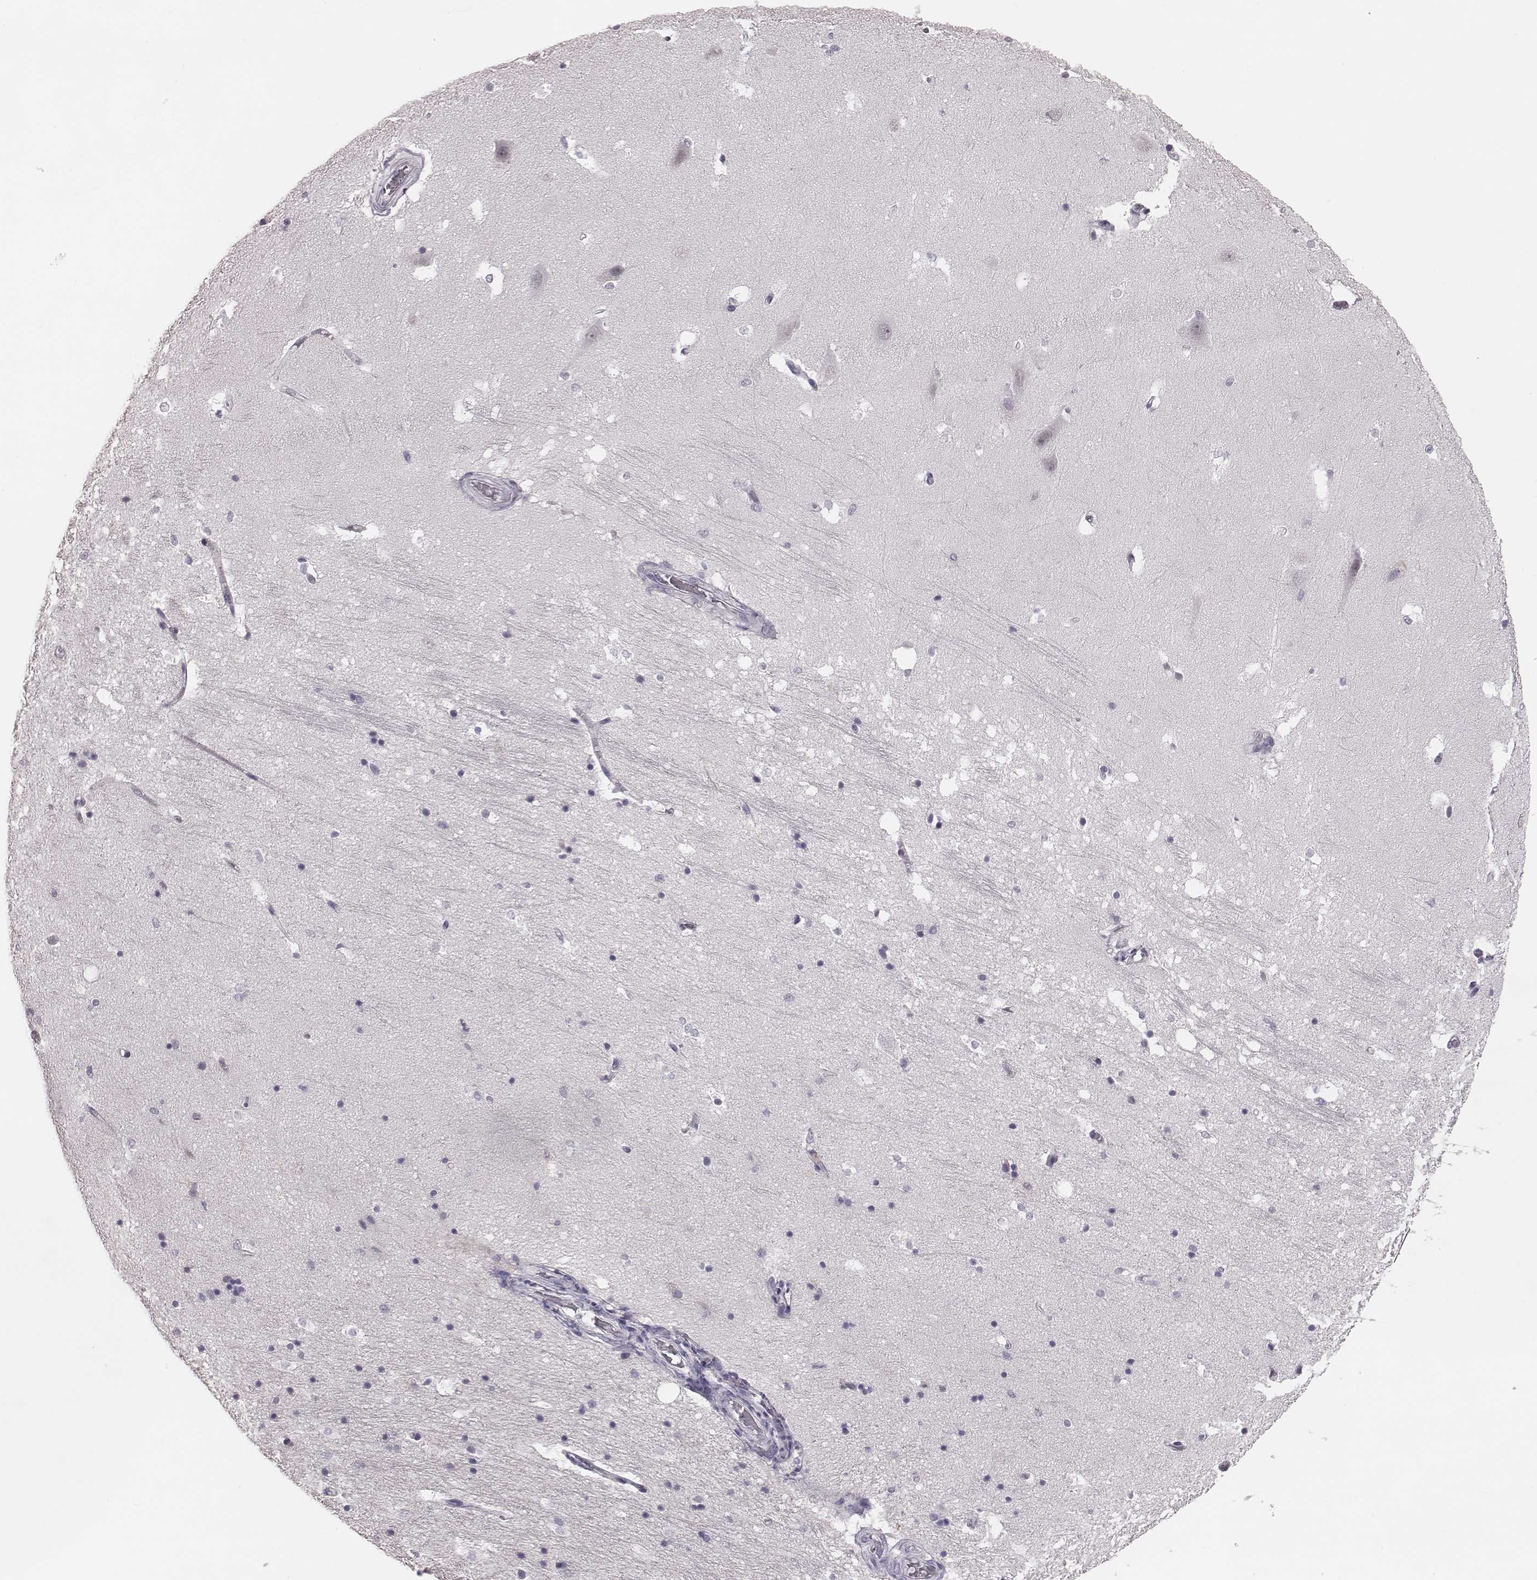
{"staining": {"intensity": "negative", "quantity": "none", "location": "none"}, "tissue": "hippocampus", "cell_type": "Glial cells", "image_type": "normal", "snomed": [{"axis": "morphology", "description": "Normal tissue, NOS"}, {"axis": "topography", "description": "Hippocampus"}], "caption": "Immunohistochemistry image of unremarkable human hippocampus stained for a protein (brown), which demonstrates no staining in glial cells. The staining is performed using DAB (3,3'-diaminobenzidine) brown chromogen with nuclei counter-stained in using hematoxylin.", "gene": "CSHL1", "patient": {"sex": "male", "age": 44}}